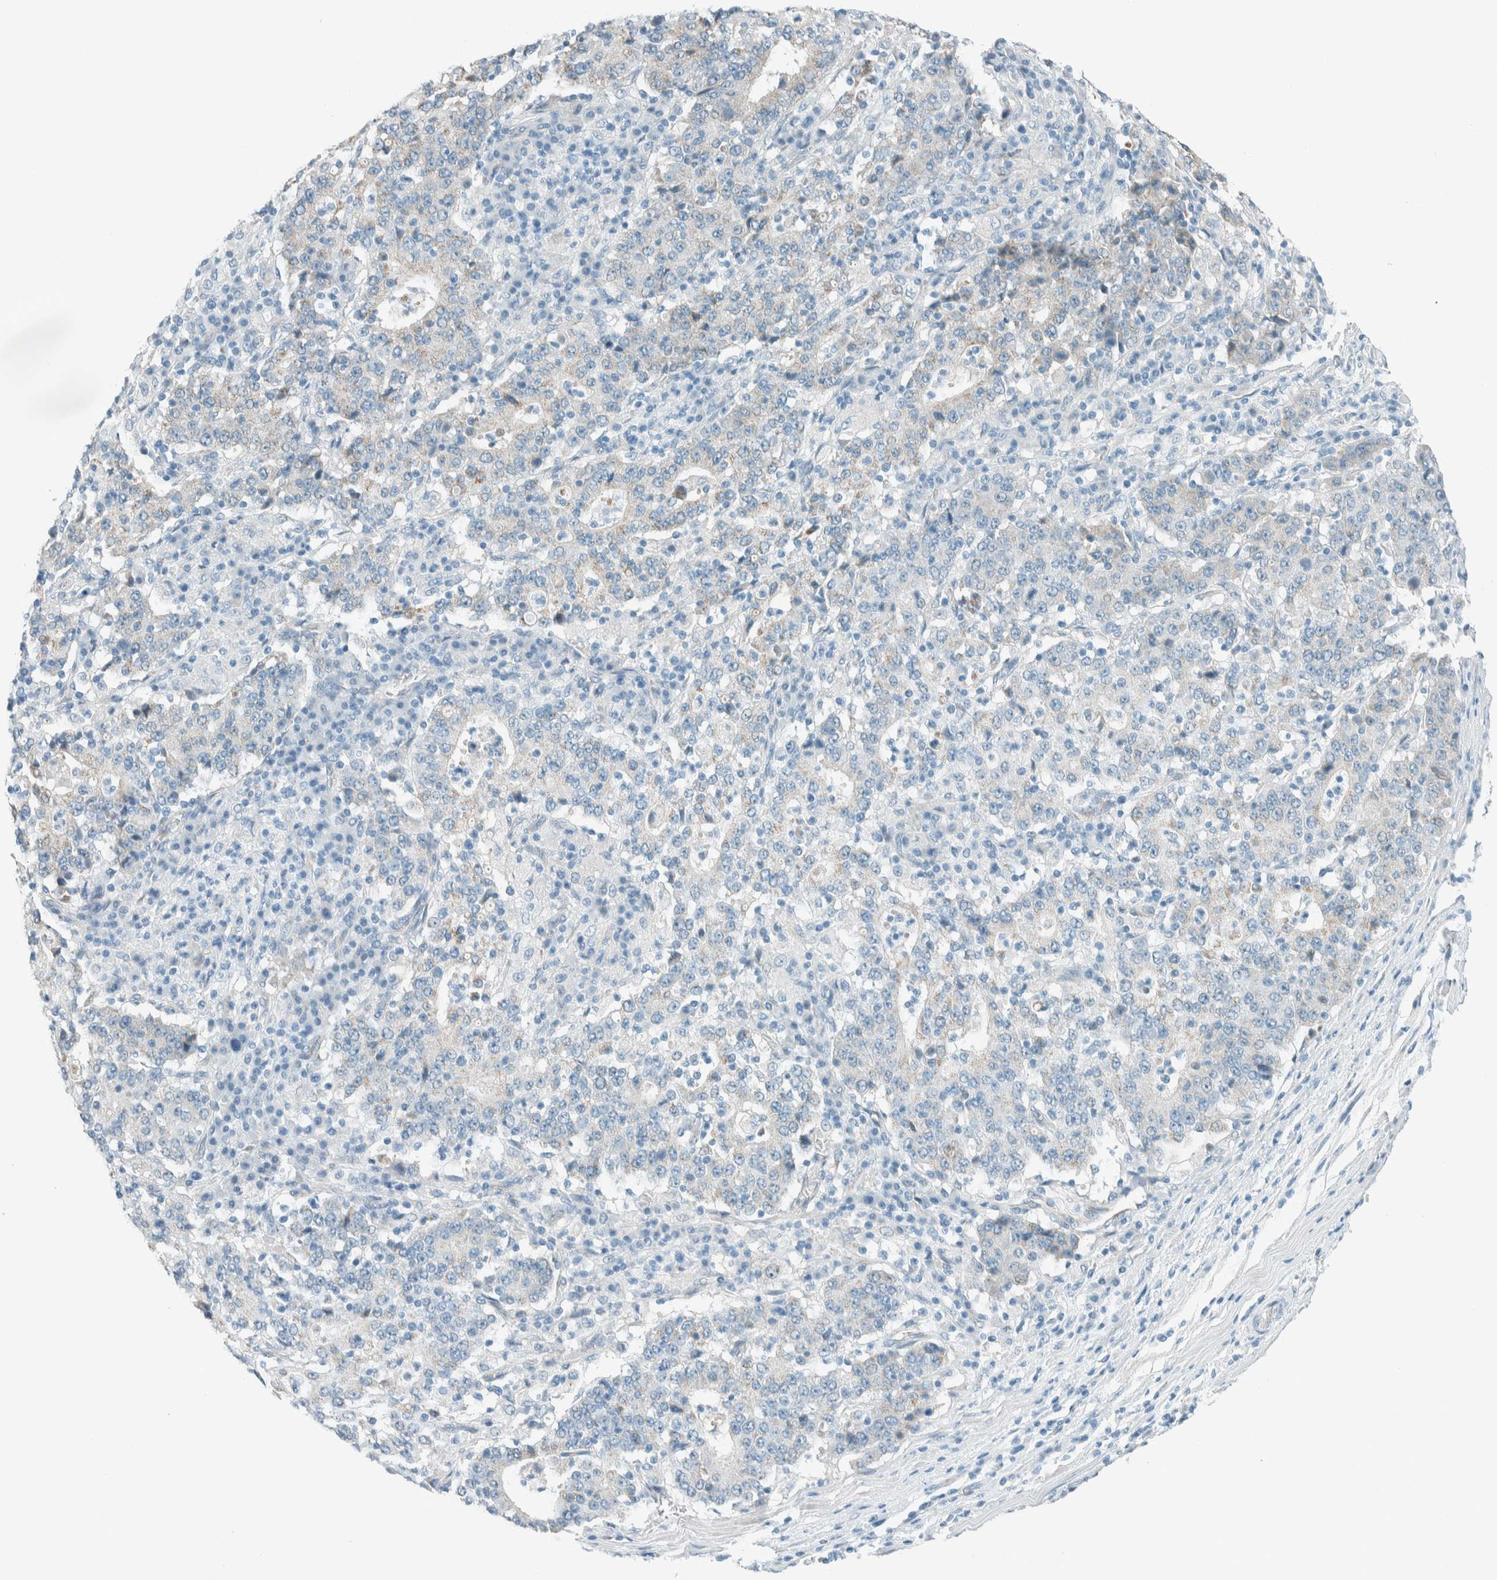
{"staining": {"intensity": "negative", "quantity": "none", "location": "none"}, "tissue": "stomach cancer", "cell_type": "Tumor cells", "image_type": "cancer", "snomed": [{"axis": "morphology", "description": "Adenocarcinoma, NOS"}, {"axis": "topography", "description": "Stomach"}], "caption": "Immunohistochemical staining of stomach adenocarcinoma reveals no significant positivity in tumor cells. (DAB (3,3'-diaminobenzidine) immunohistochemistry (IHC) visualized using brightfield microscopy, high magnification).", "gene": "ALDH7A1", "patient": {"sex": "male", "age": 59}}